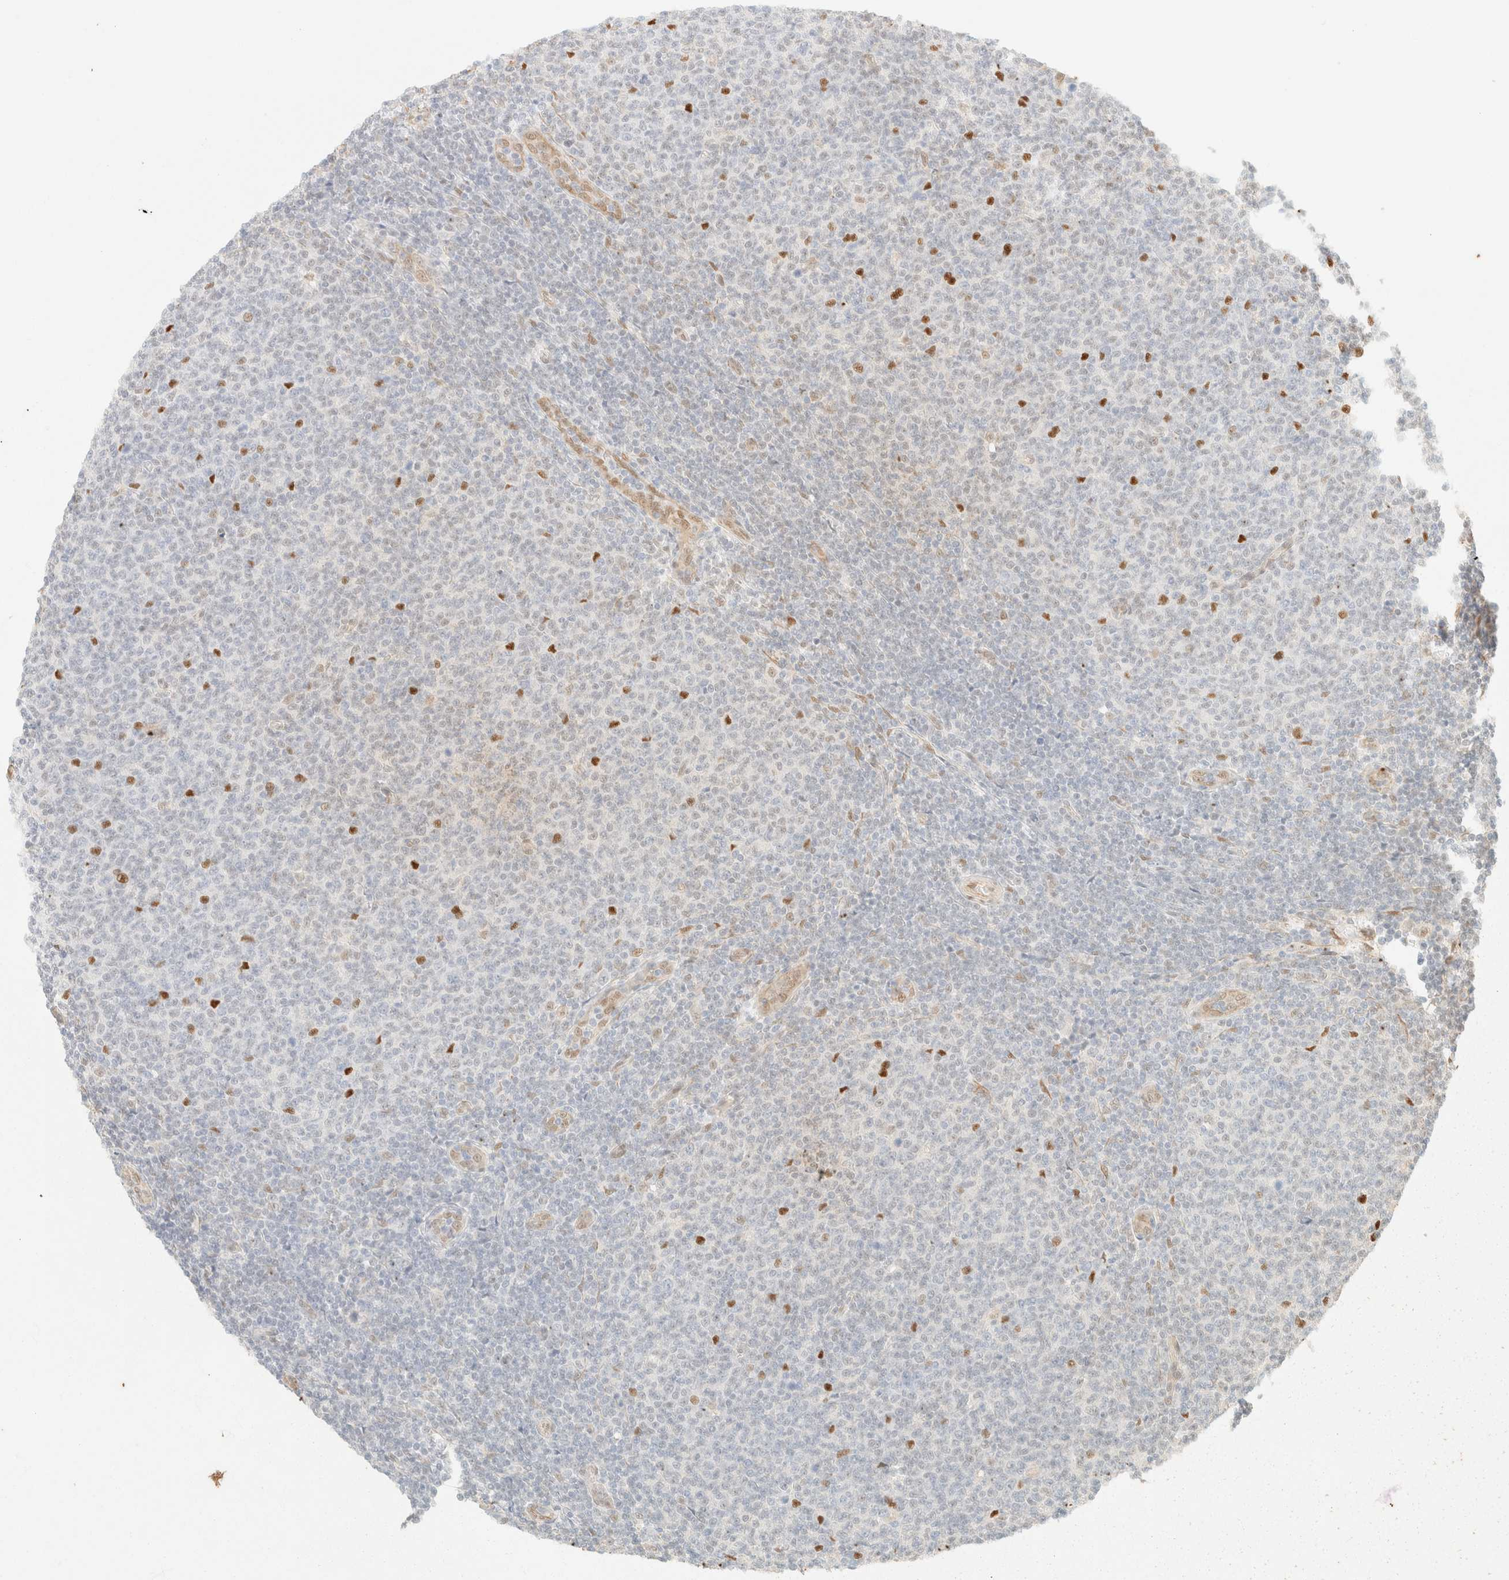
{"staining": {"intensity": "negative", "quantity": "none", "location": "none"}, "tissue": "lymphoma", "cell_type": "Tumor cells", "image_type": "cancer", "snomed": [{"axis": "morphology", "description": "Malignant lymphoma, non-Hodgkin's type, Low grade"}, {"axis": "topography", "description": "Lymph node"}], "caption": "Tumor cells show no significant protein positivity in malignant lymphoma, non-Hodgkin's type (low-grade).", "gene": "ZSCAN18", "patient": {"sex": "male", "age": 66}}